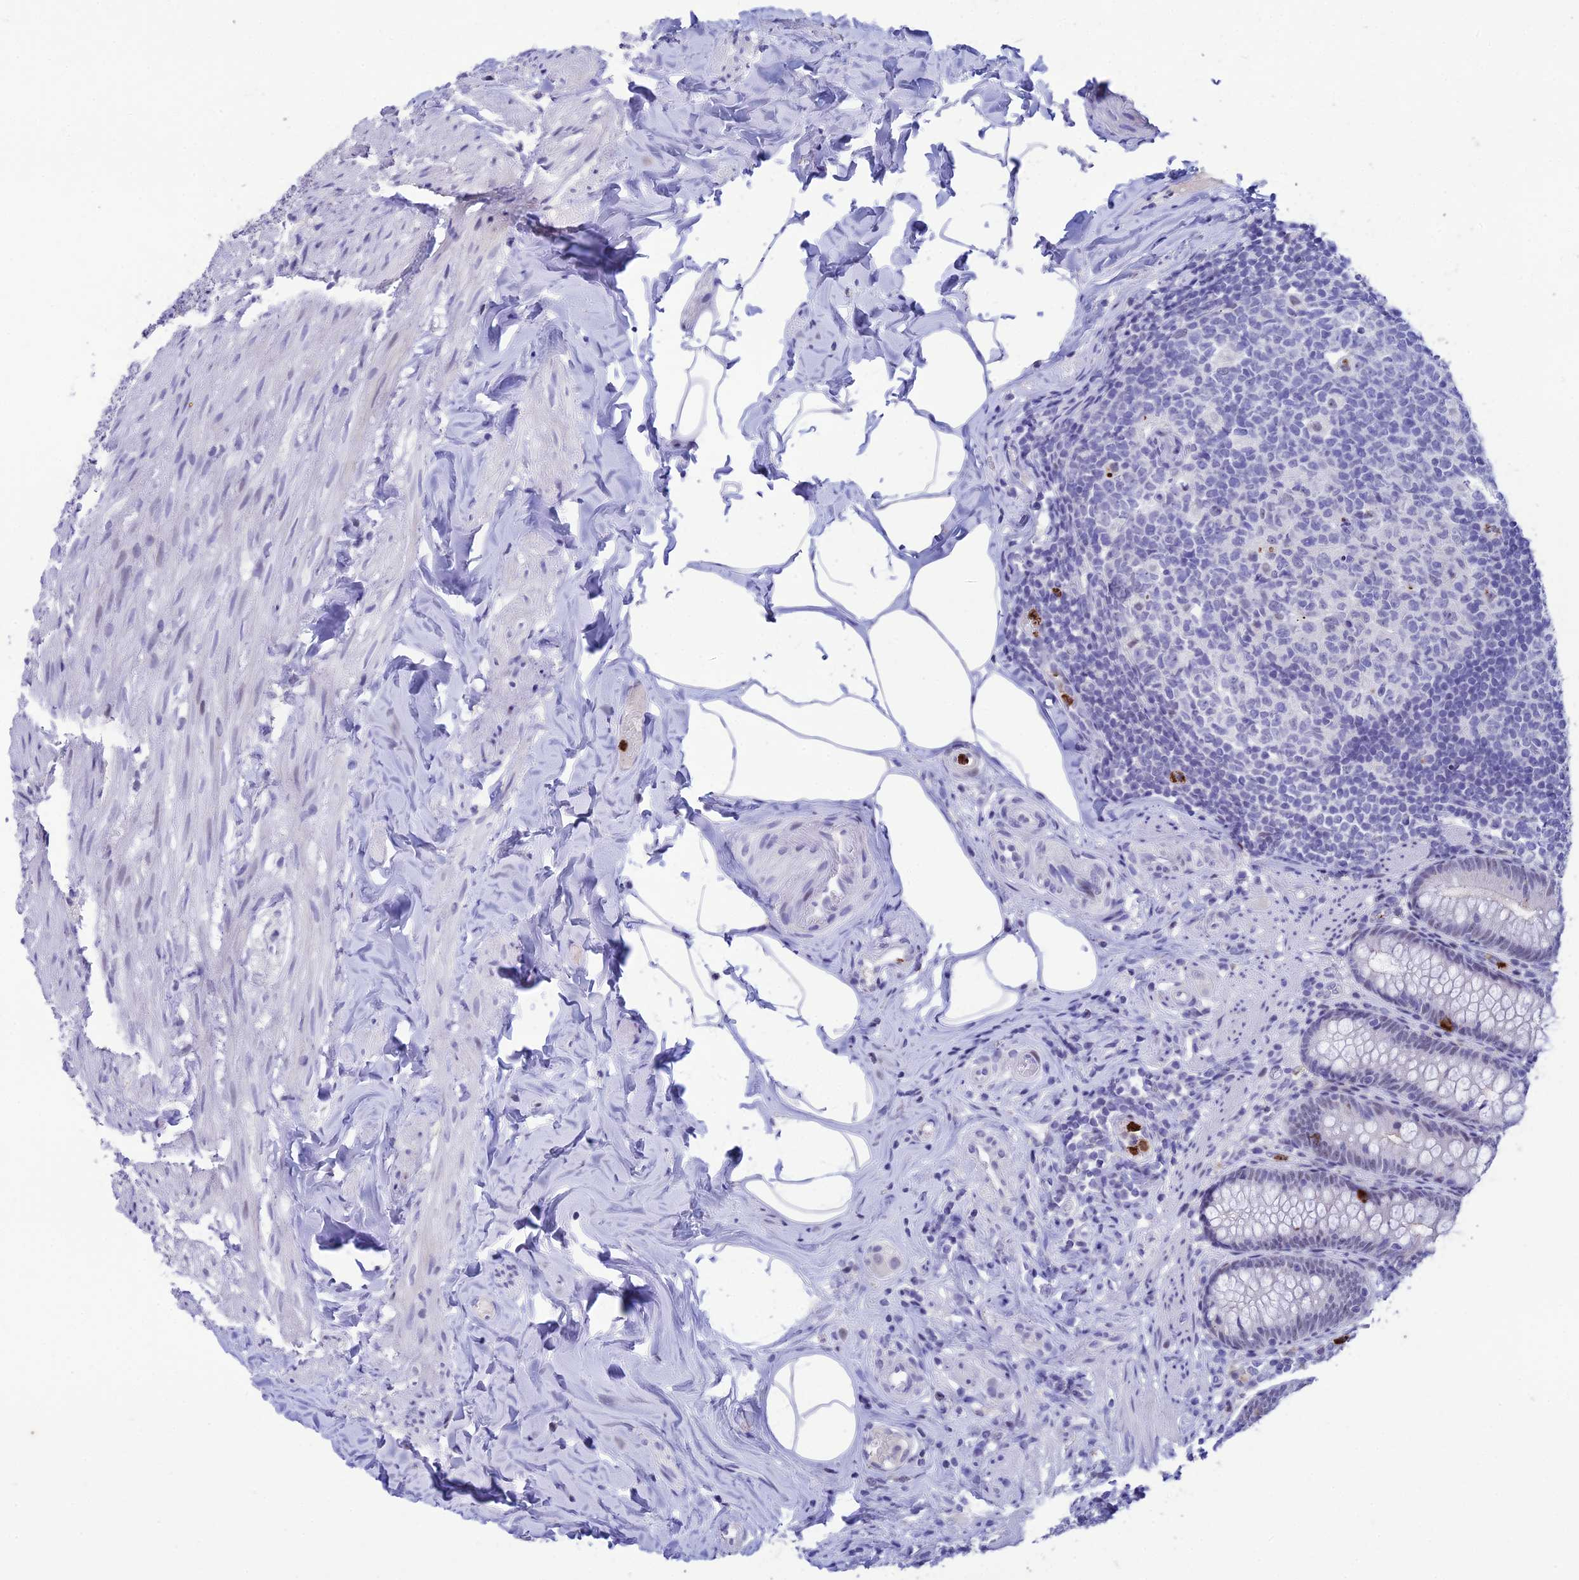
{"staining": {"intensity": "strong", "quantity": "<25%", "location": "cytoplasmic/membranous"}, "tissue": "appendix", "cell_type": "Glandular cells", "image_type": "normal", "snomed": [{"axis": "morphology", "description": "Normal tissue, NOS"}, {"axis": "topography", "description": "Appendix"}], "caption": "A brown stain labels strong cytoplasmic/membranous positivity of a protein in glandular cells of benign appendix. (DAB (3,3'-diaminobenzidine) IHC with brightfield microscopy, high magnification).", "gene": "MFSD2B", "patient": {"sex": "male", "age": 55}}